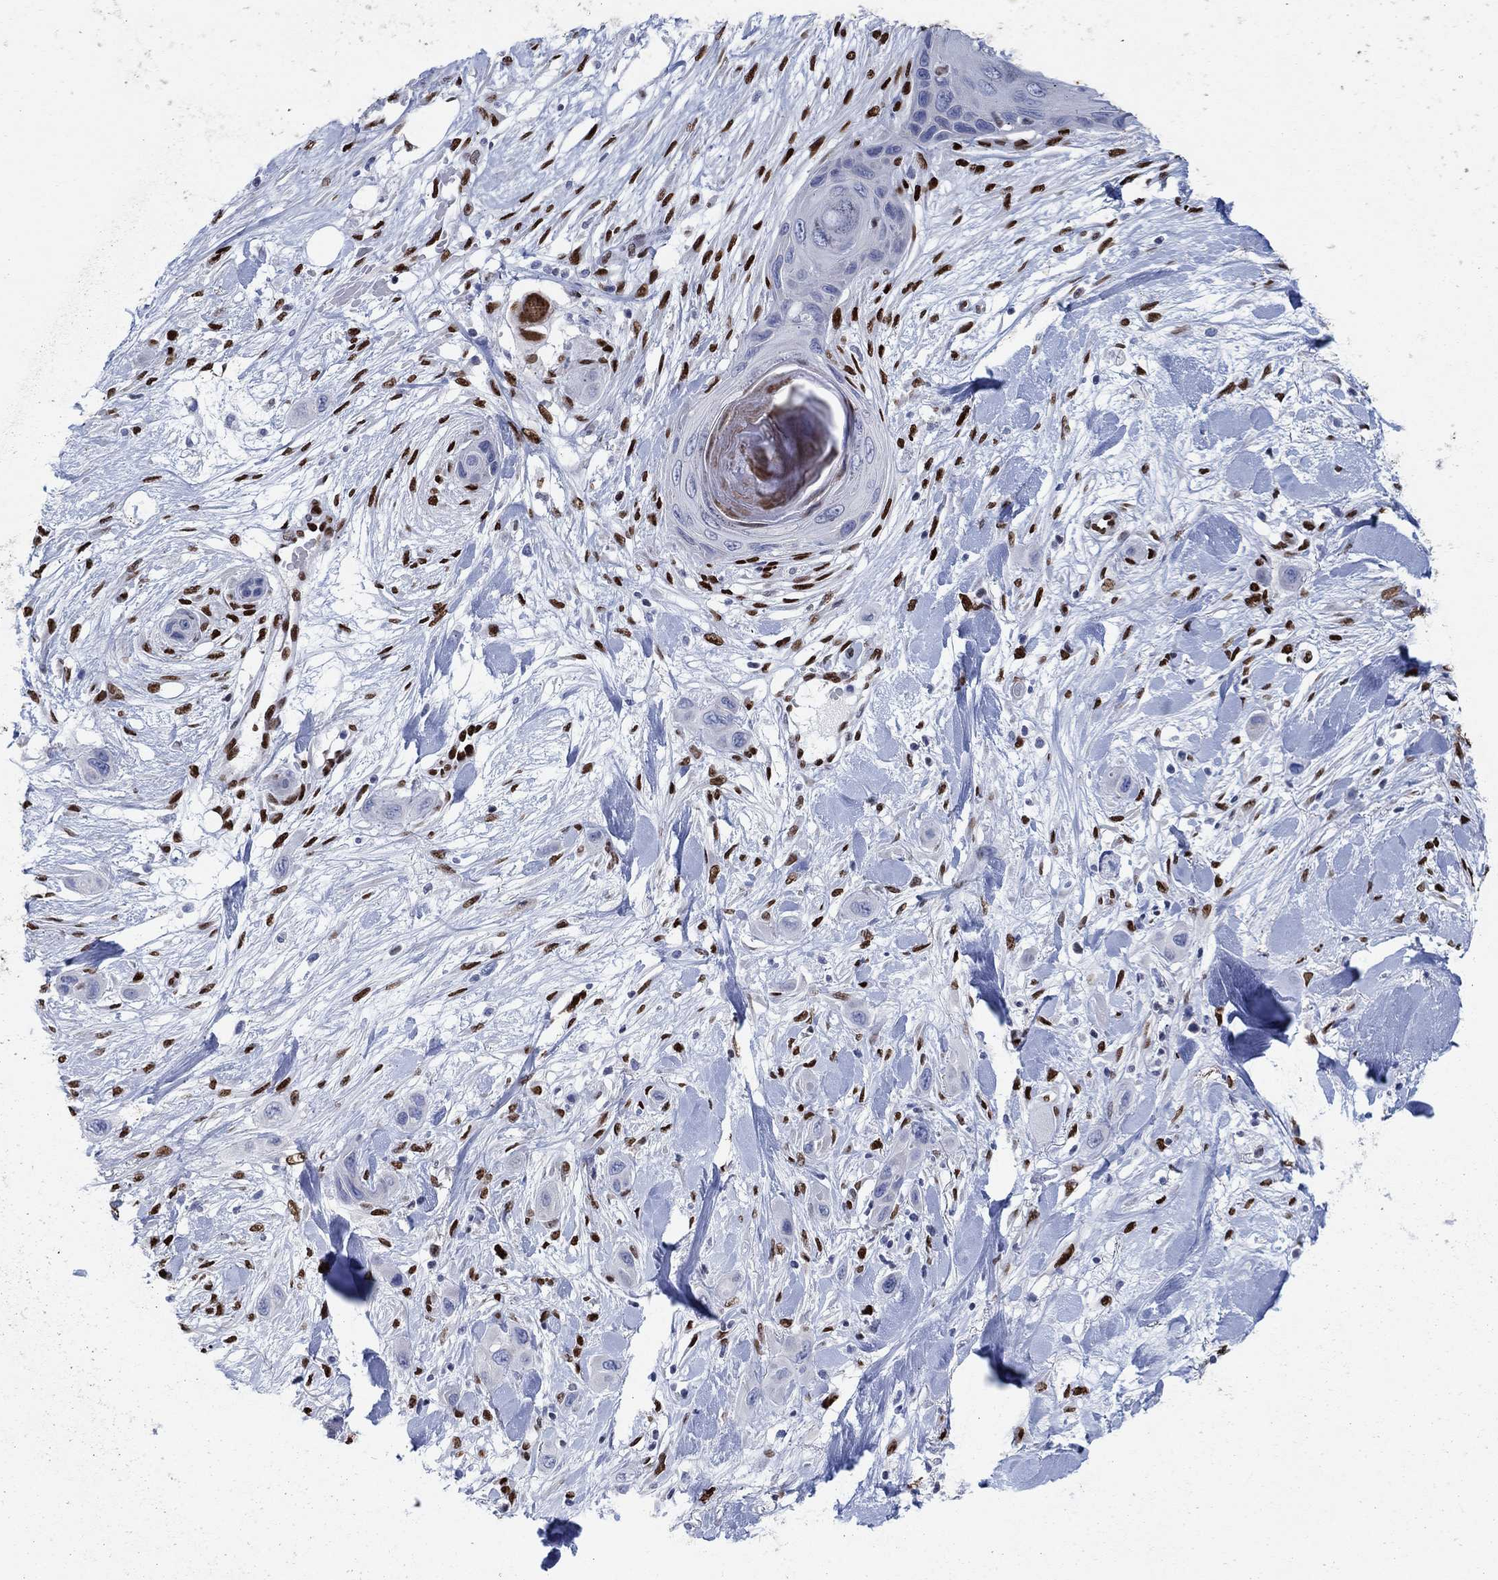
{"staining": {"intensity": "negative", "quantity": "none", "location": "none"}, "tissue": "skin cancer", "cell_type": "Tumor cells", "image_type": "cancer", "snomed": [{"axis": "morphology", "description": "Squamous cell carcinoma, NOS"}, {"axis": "topography", "description": "Skin"}], "caption": "This is a photomicrograph of immunohistochemistry (IHC) staining of skin cancer, which shows no expression in tumor cells.", "gene": "ZEB1", "patient": {"sex": "male", "age": 79}}